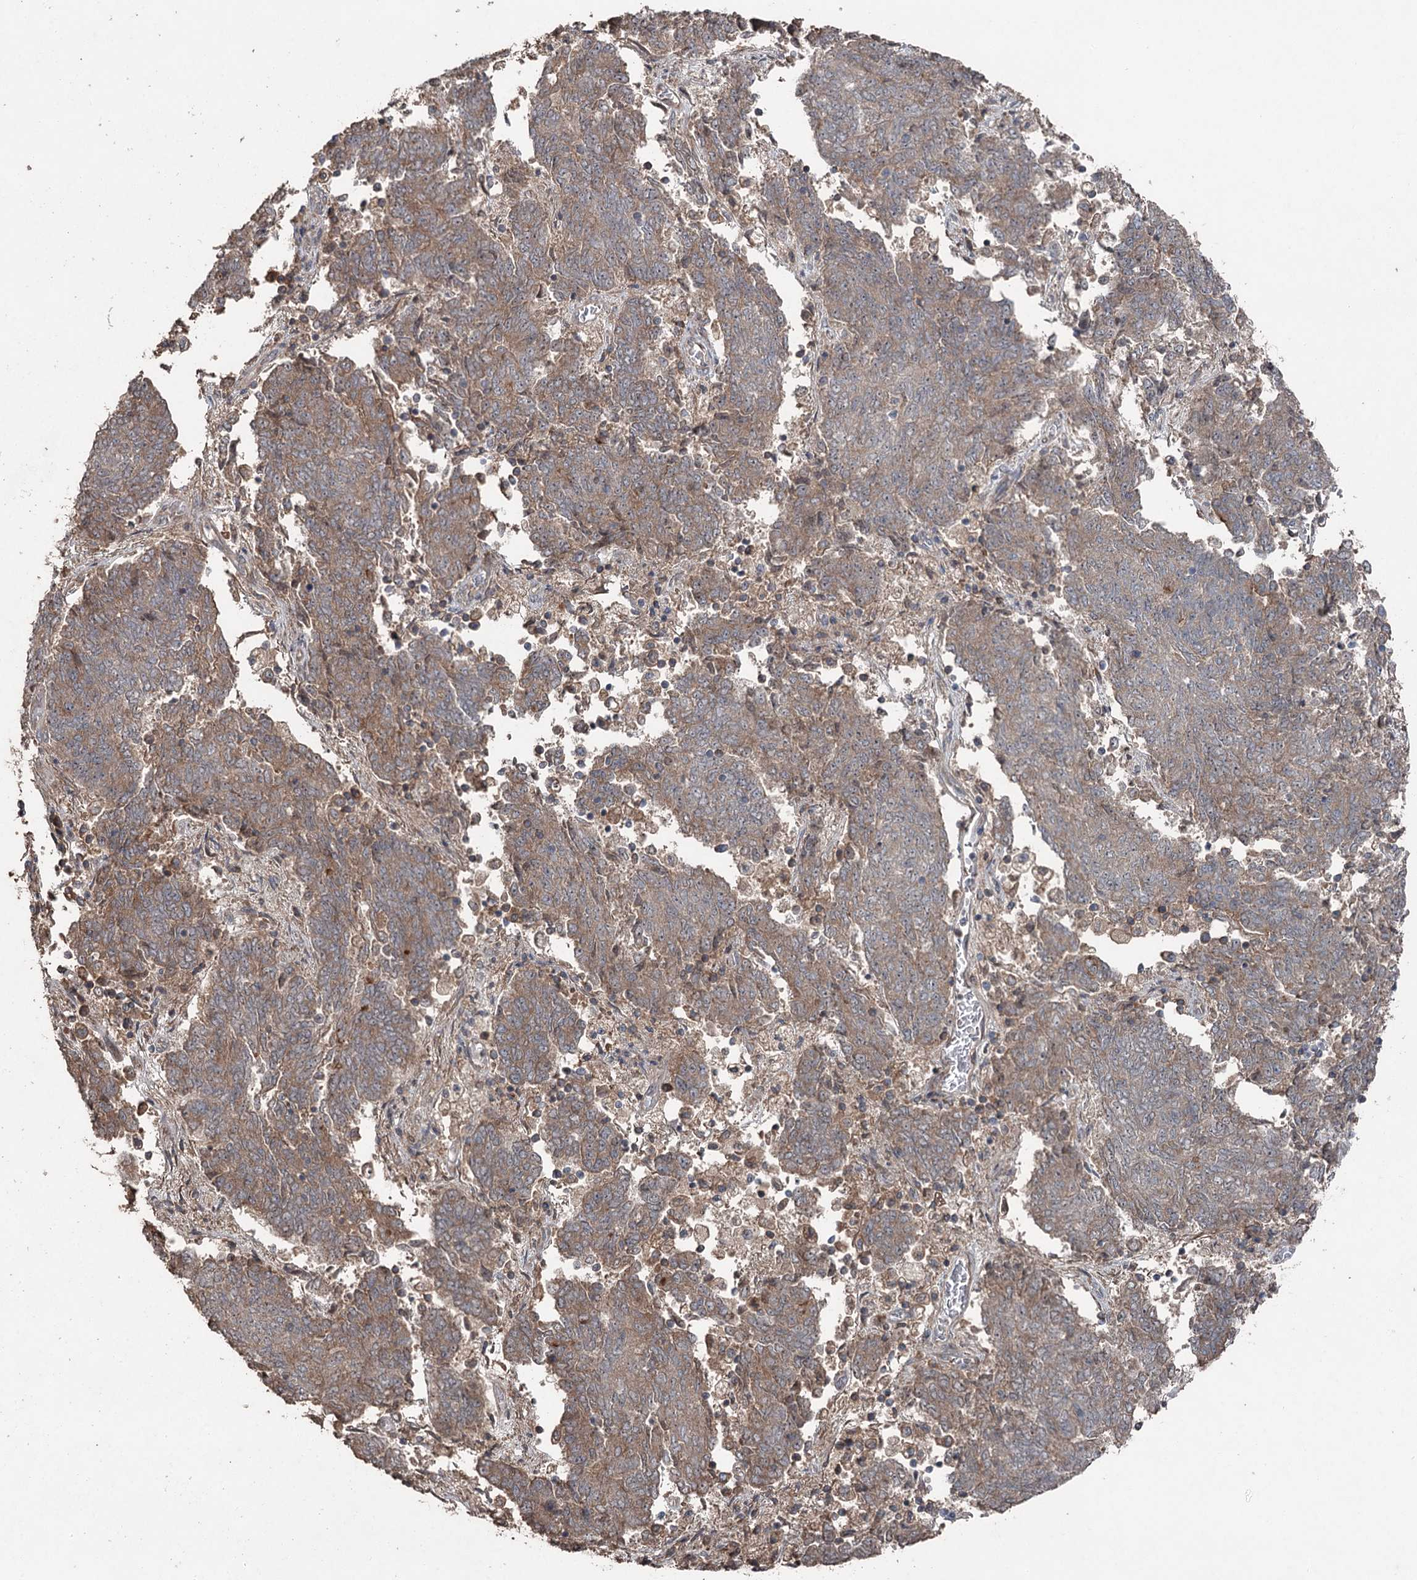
{"staining": {"intensity": "weak", "quantity": ">75%", "location": "cytoplasmic/membranous"}, "tissue": "endometrial cancer", "cell_type": "Tumor cells", "image_type": "cancer", "snomed": [{"axis": "morphology", "description": "Adenocarcinoma, NOS"}, {"axis": "topography", "description": "Endometrium"}], "caption": "Tumor cells exhibit low levels of weak cytoplasmic/membranous expression in about >75% of cells in human endometrial adenocarcinoma.", "gene": "MAPK8IP2", "patient": {"sex": "female", "age": 80}}